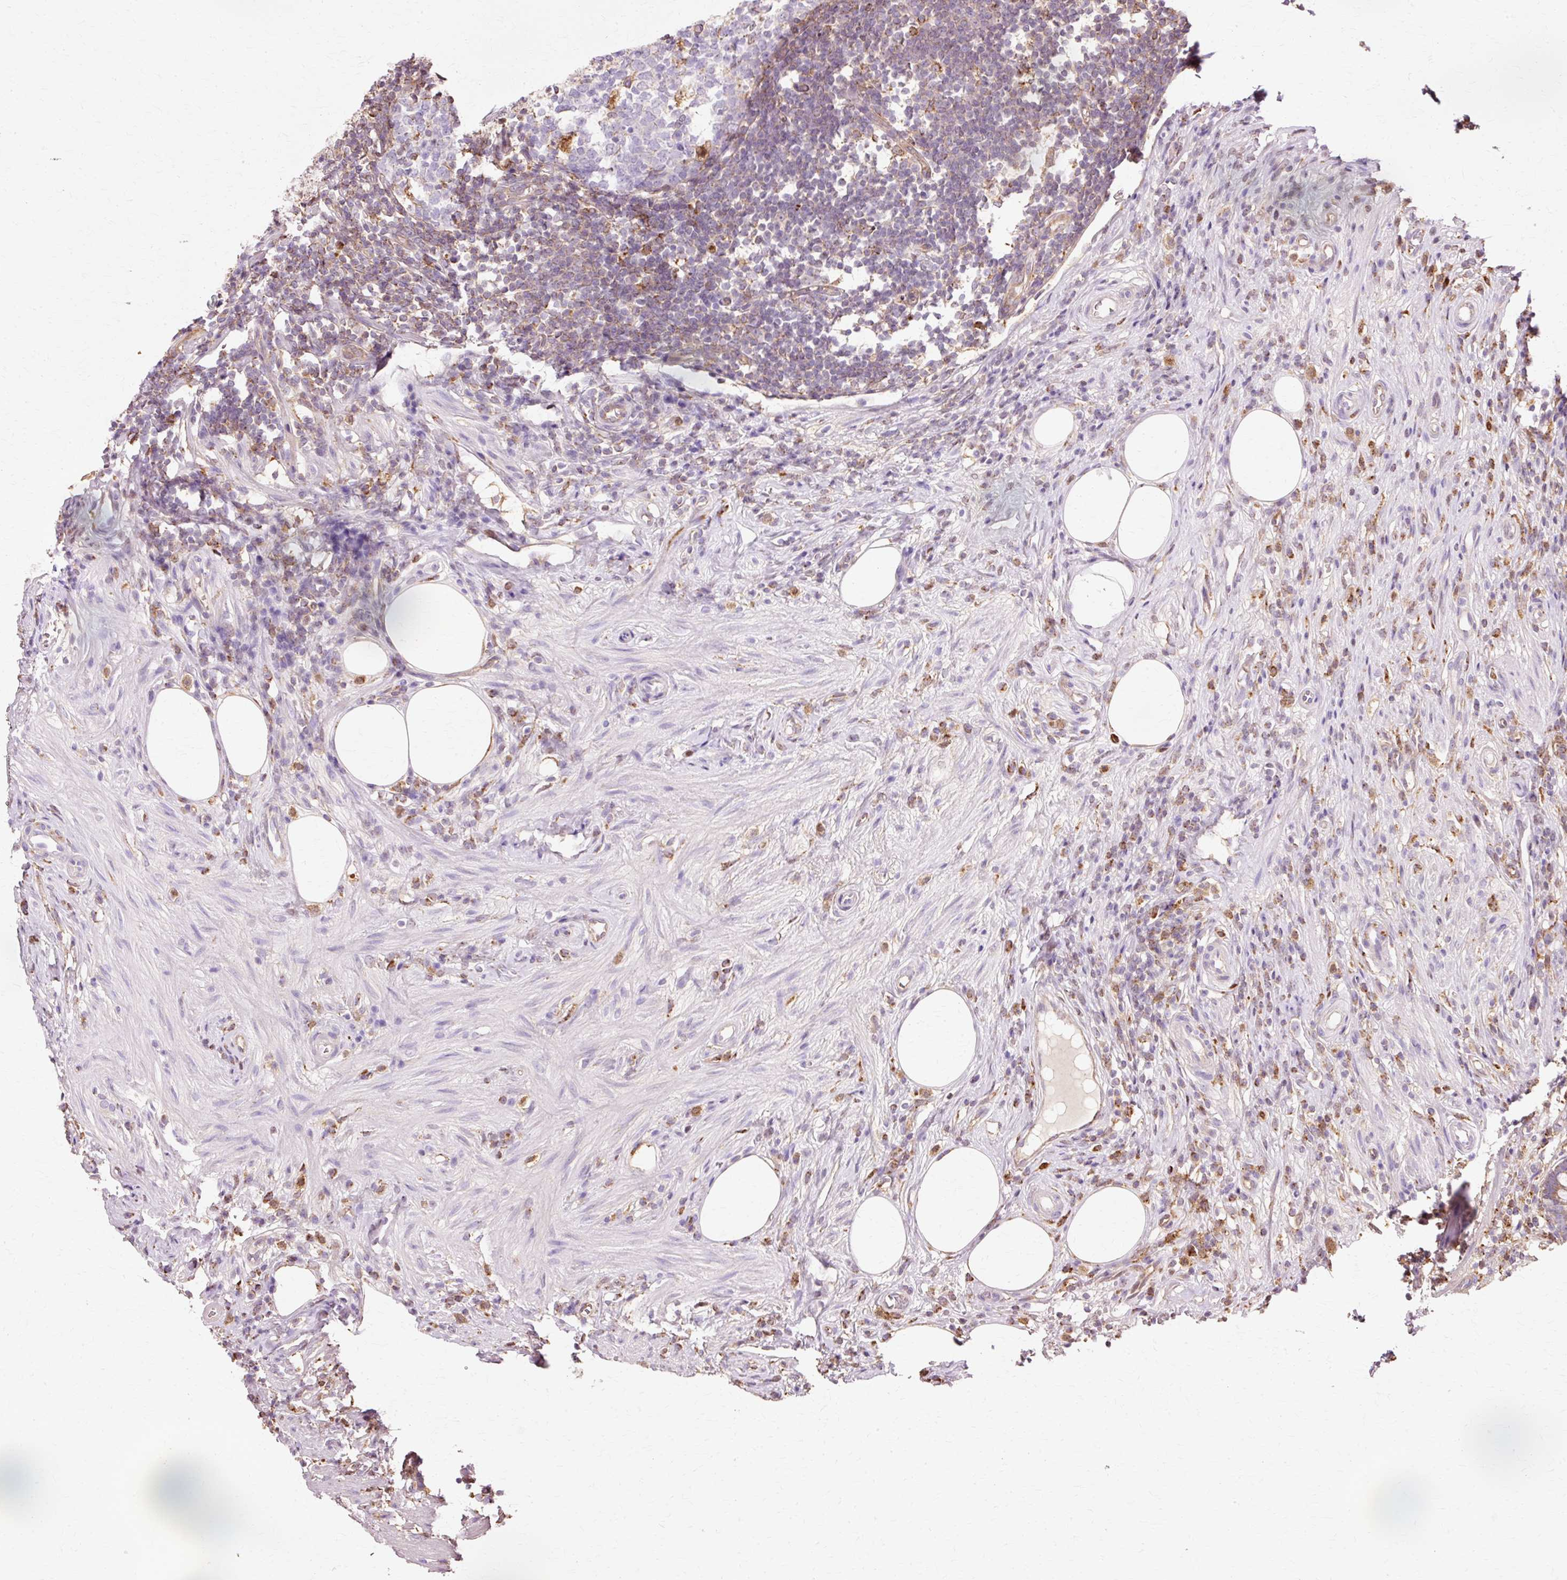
{"staining": {"intensity": "weak", "quantity": "<25%", "location": "cytoplasmic/membranous"}, "tissue": "appendix", "cell_type": "Glandular cells", "image_type": "normal", "snomed": [{"axis": "morphology", "description": "Normal tissue, NOS"}, {"axis": "topography", "description": "Appendix"}], "caption": "Glandular cells are negative for brown protein staining in benign appendix. The staining was performed using DAB to visualize the protein expression in brown, while the nuclei were stained in blue with hematoxylin (Magnification: 20x).", "gene": "GPX1", "patient": {"sex": "female", "age": 56}}